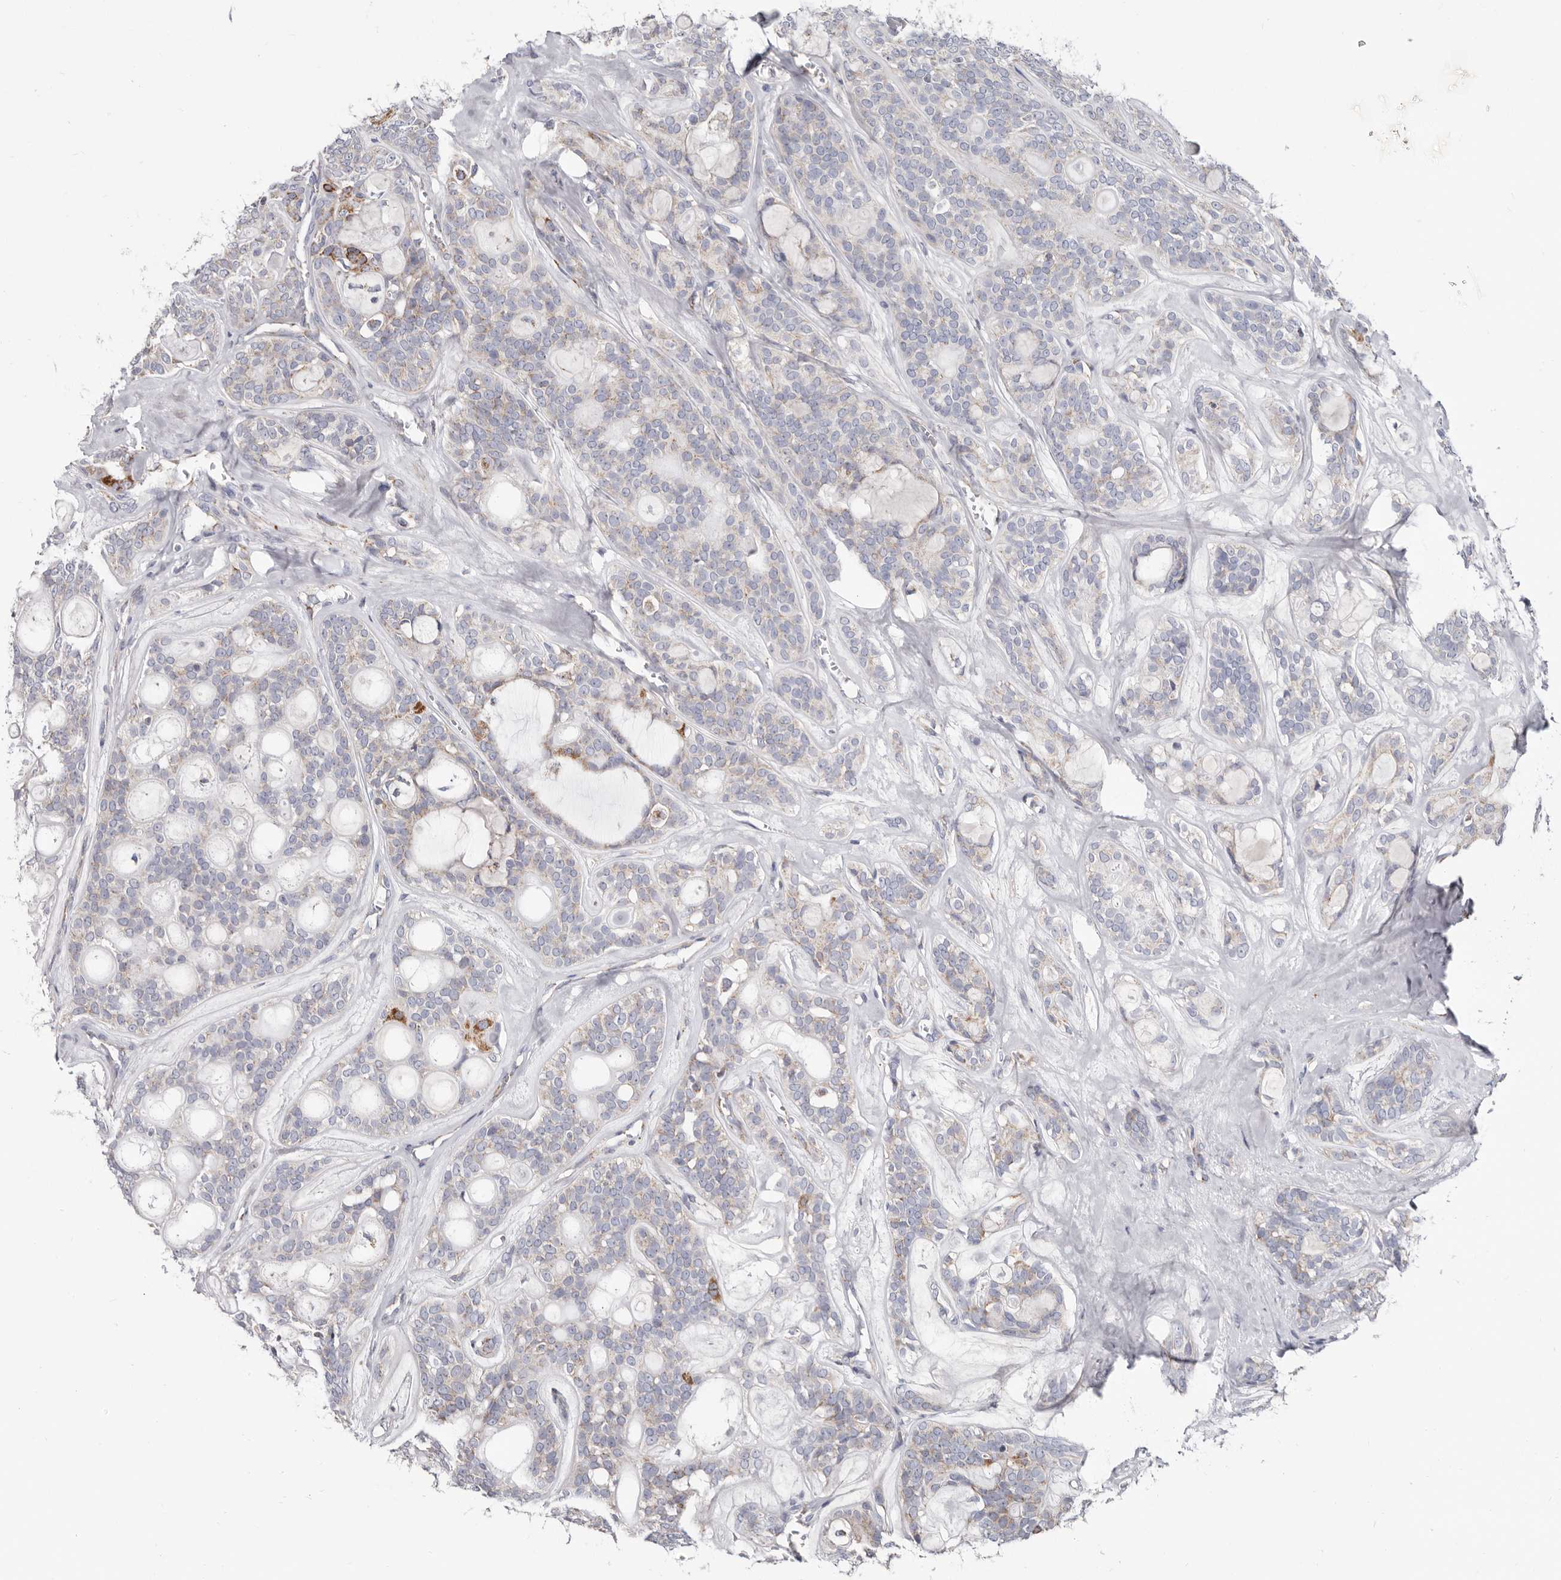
{"staining": {"intensity": "moderate", "quantity": "<25%", "location": "cytoplasmic/membranous"}, "tissue": "head and neck cancer", "cell_type": "Tumor cells", "image_type": "cancer", "snomed": [{"axis": "morphology", "description": "Adenocarcinoma, NOS"}, {"axis": "topography", "description": "Head-Neck"}], "caption": "This is an image of immunohistochemistry staining of head and neck cancer (adenocarcinoma), which shows moderate positivity in the cytoplasmic/membranous of tumor cells.", "gene": "RSPO2", "patient": {"sex": "male", "age": 66}}